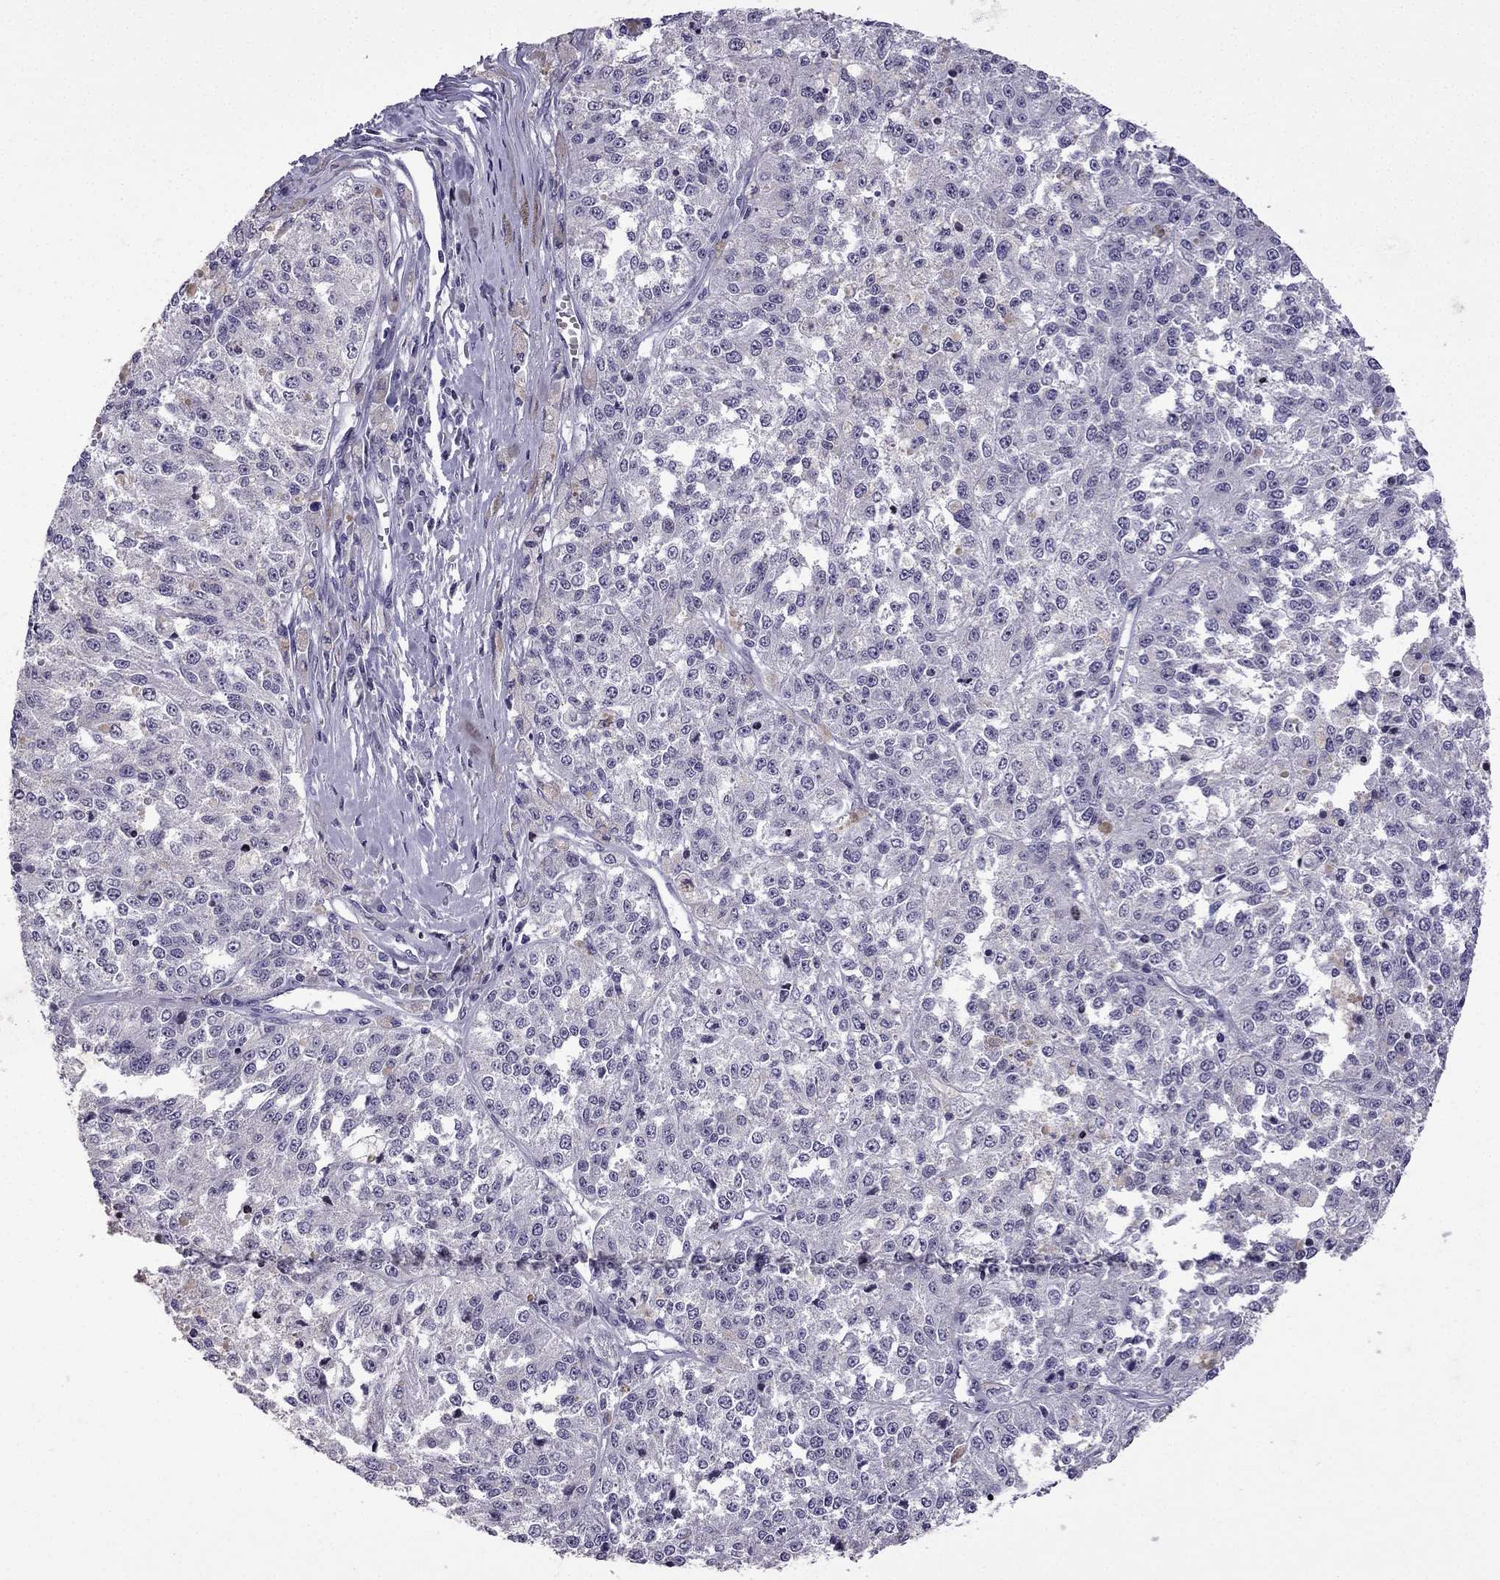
{"staining": {"intensity": "negative", "quantity": "none", "location": "none"}, "tissue": "melanoma", "cell_type": "Tumor cells", "image_type": "cancer", "snomed": [{"axis": "morphology", "description": "Malignant melanoma, Metastatic site"}, {"axis": "topography", "description": "Lymph node"}], "caption": "Immunohistochemical staining of human melanoma reveals no significant expression in tumor cells.", "gene": "TTN", "patient": {"sex": "female", "age": 64}}